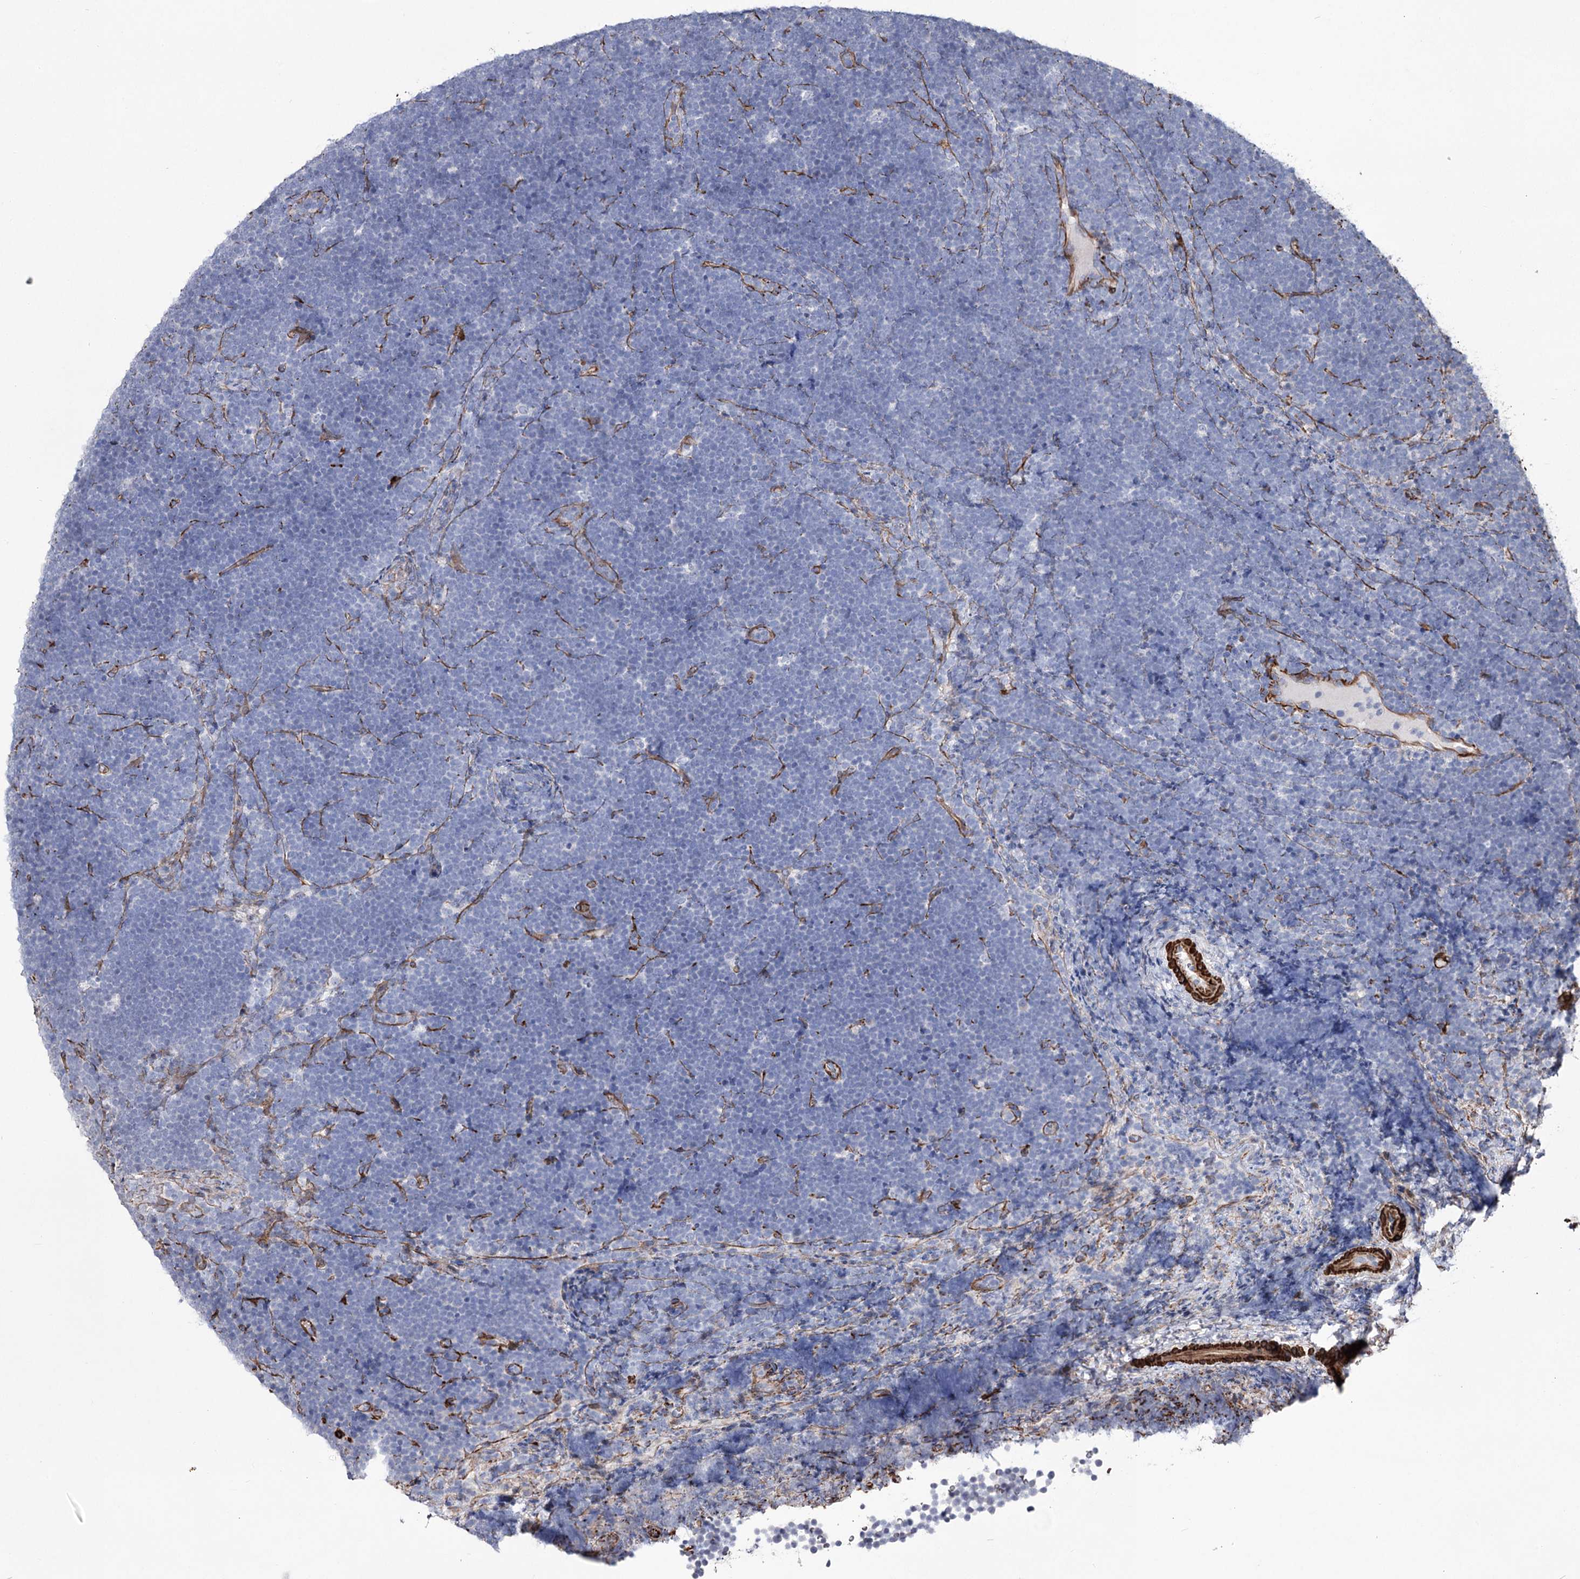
{"staining": {"intensity": "negative", "quantity": "none", "location": "none"}, "tissue": "lymphoma", "cell_type": "Tumor cells", "image_type": "cancer", "snomed": [{"axis": "morphology", "description": "Malignant lymphoma, non-Hodgkin's type, High grade"}, {"axis": "topography", "description": "Lymph node"}], "caption": "The photomicrograph displays no staining of tumor cells in lymphoma. (Brightfield microscopy of DAB (3,3'-diaminobenzidine) IHC at high magnification).", "gene": "ARHGAP20", "patient": {"sex": "male", "age": 13}}